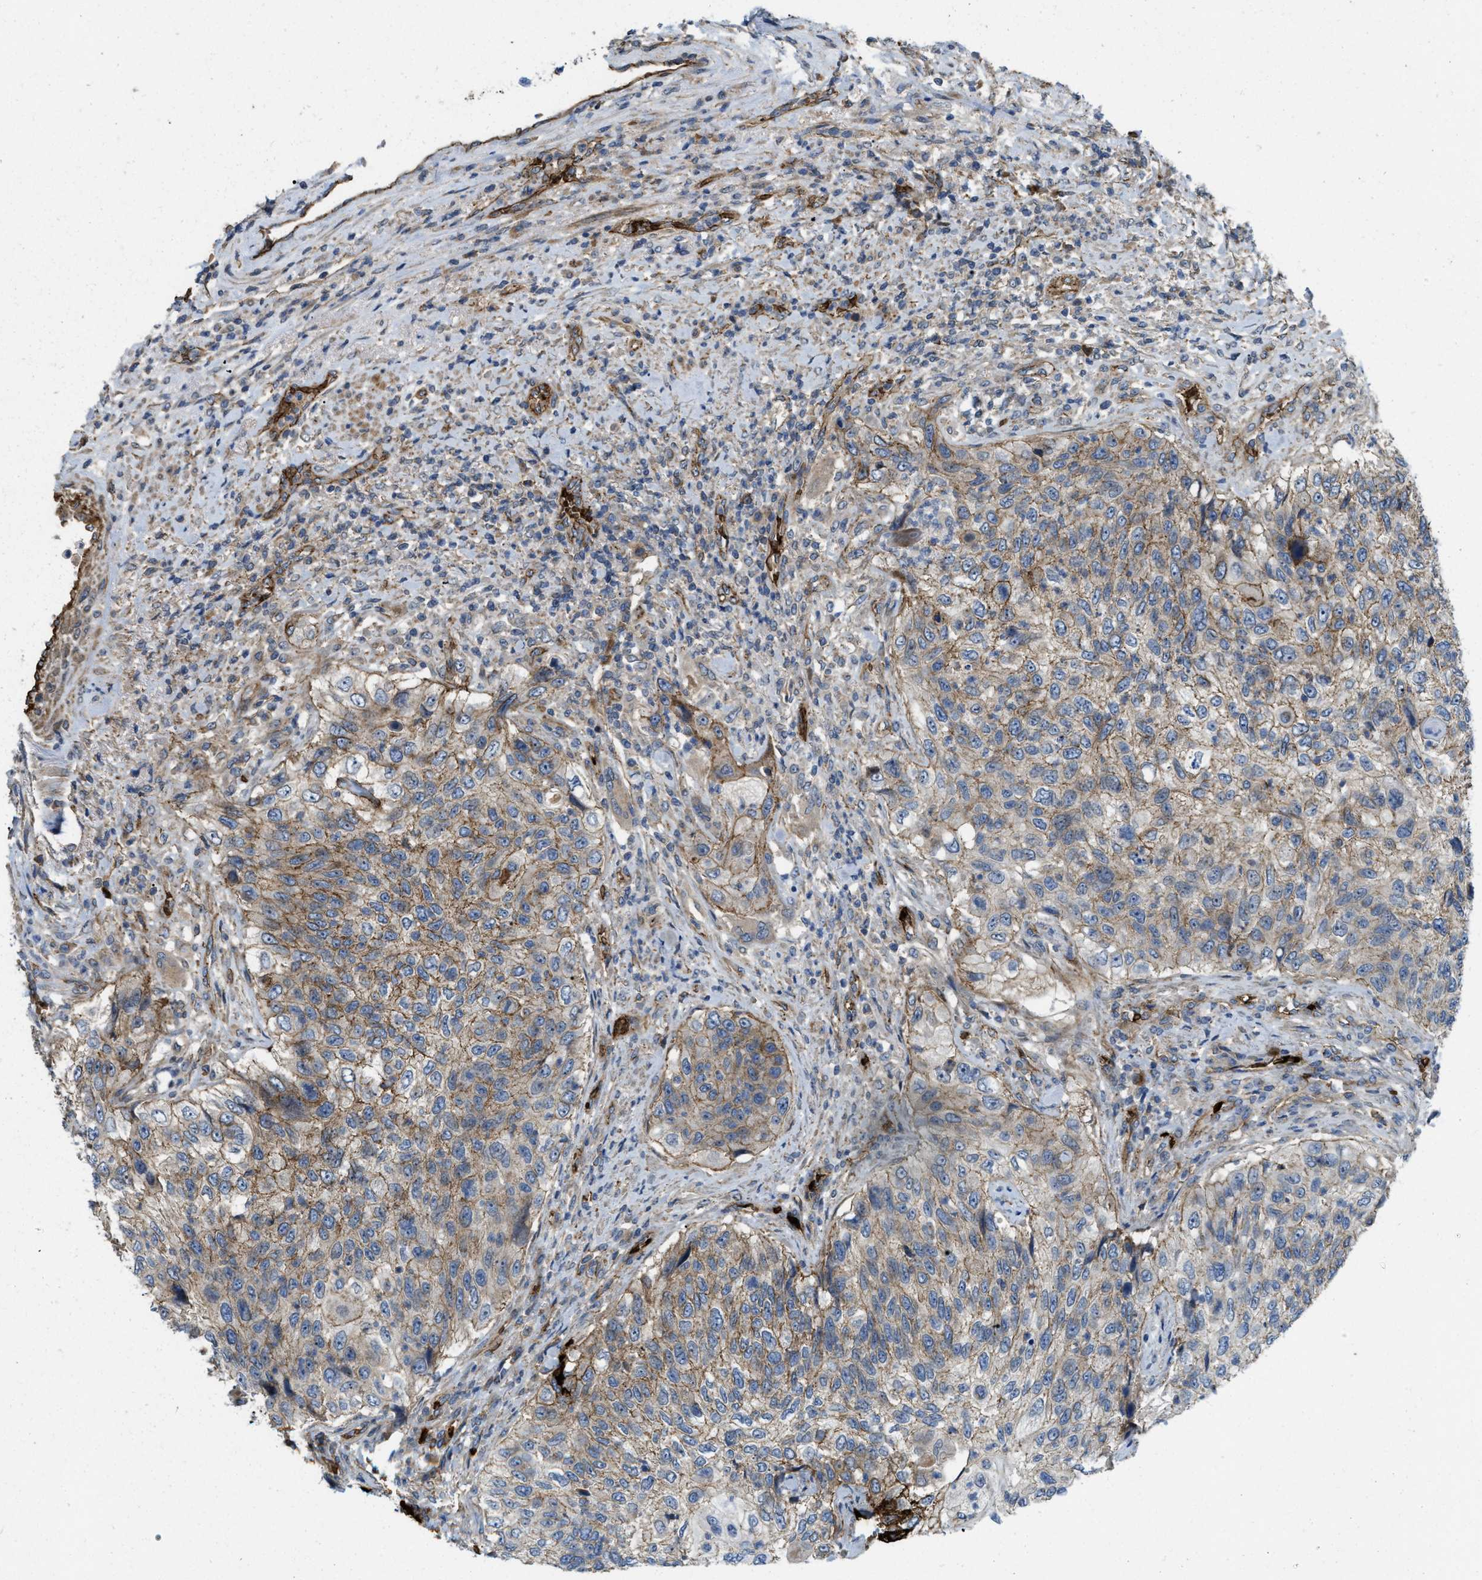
{"staining": {"intensity": "moderate", "quantity": "25%-75%", "location": "cytoplasmic/membranous"}, "tissue": "urothelial cancer", "cell_type": "Tumor cells", "image_type": "cancer", "snomed": [{"axis": "morphology", "description": "Urothelial carcinoma, High grade"}, {"axis": "topography", "description": "Urinary bladder"}], "caption": "Urothelial carcinoma (high-grade) stained with immunohistochemistry (IHC) exhibits moderate cytoplasmic/membranous positivity in approximately 25%-75% of tumor cells.", "gene": "ERC1", "patient": {"sex": "female", "age": 60}}